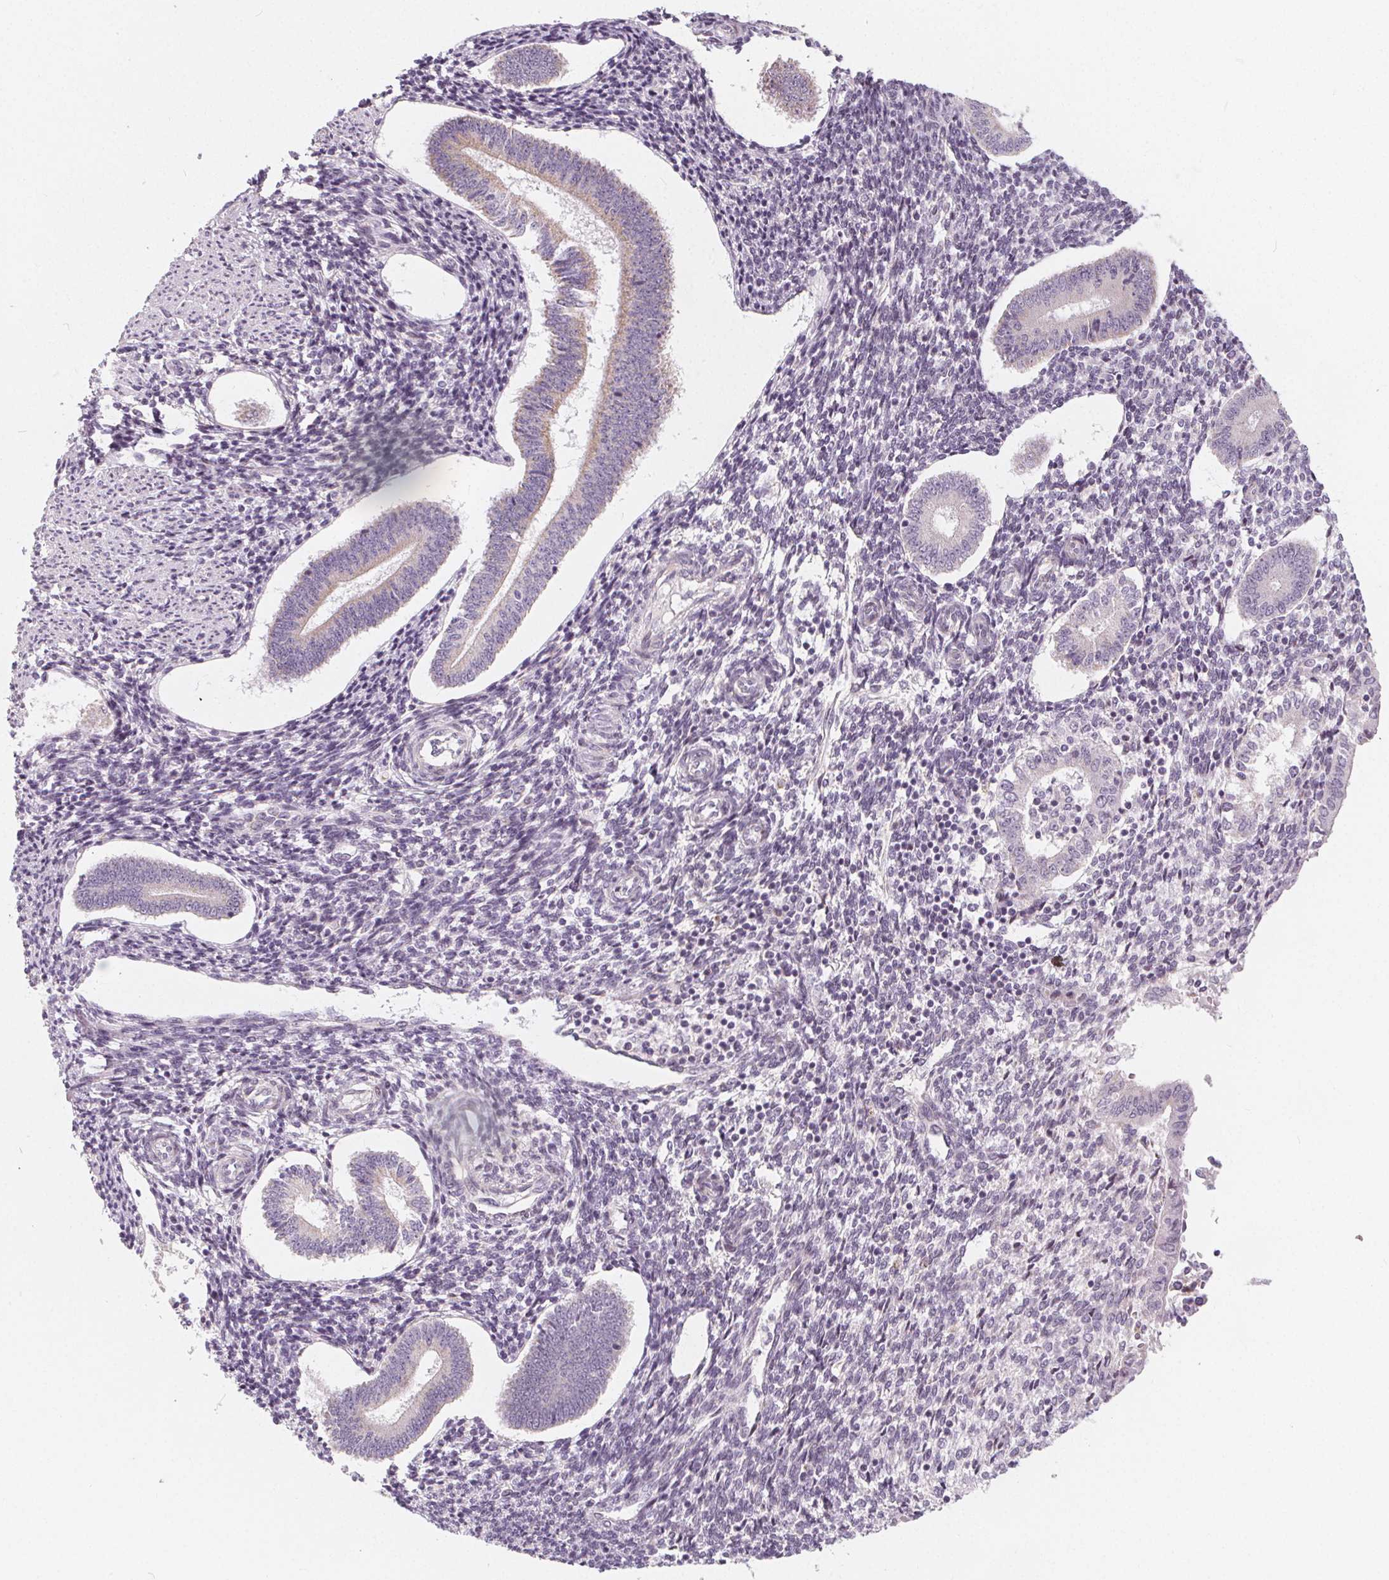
{"staining": {"intensity": "negative", "quantity": "none", "location": "none"}, "tissue": "endometrium", "cell_type": "Cells in endometrial stroma", "image_type": "normal", "snomed": [{"axis": "morphology", "description": "Normal tissue, NOS"}, {"axis": "topography", "description": "Endometrium"}], "caption": "An immunohistochemistry (IHC) photomicrograph of normal endometrium is shown. There is no staining in cells in endometrial stroma of endometrium.", "gene": "NUP210L", "patient": {"sex": "female", "age": 40}}